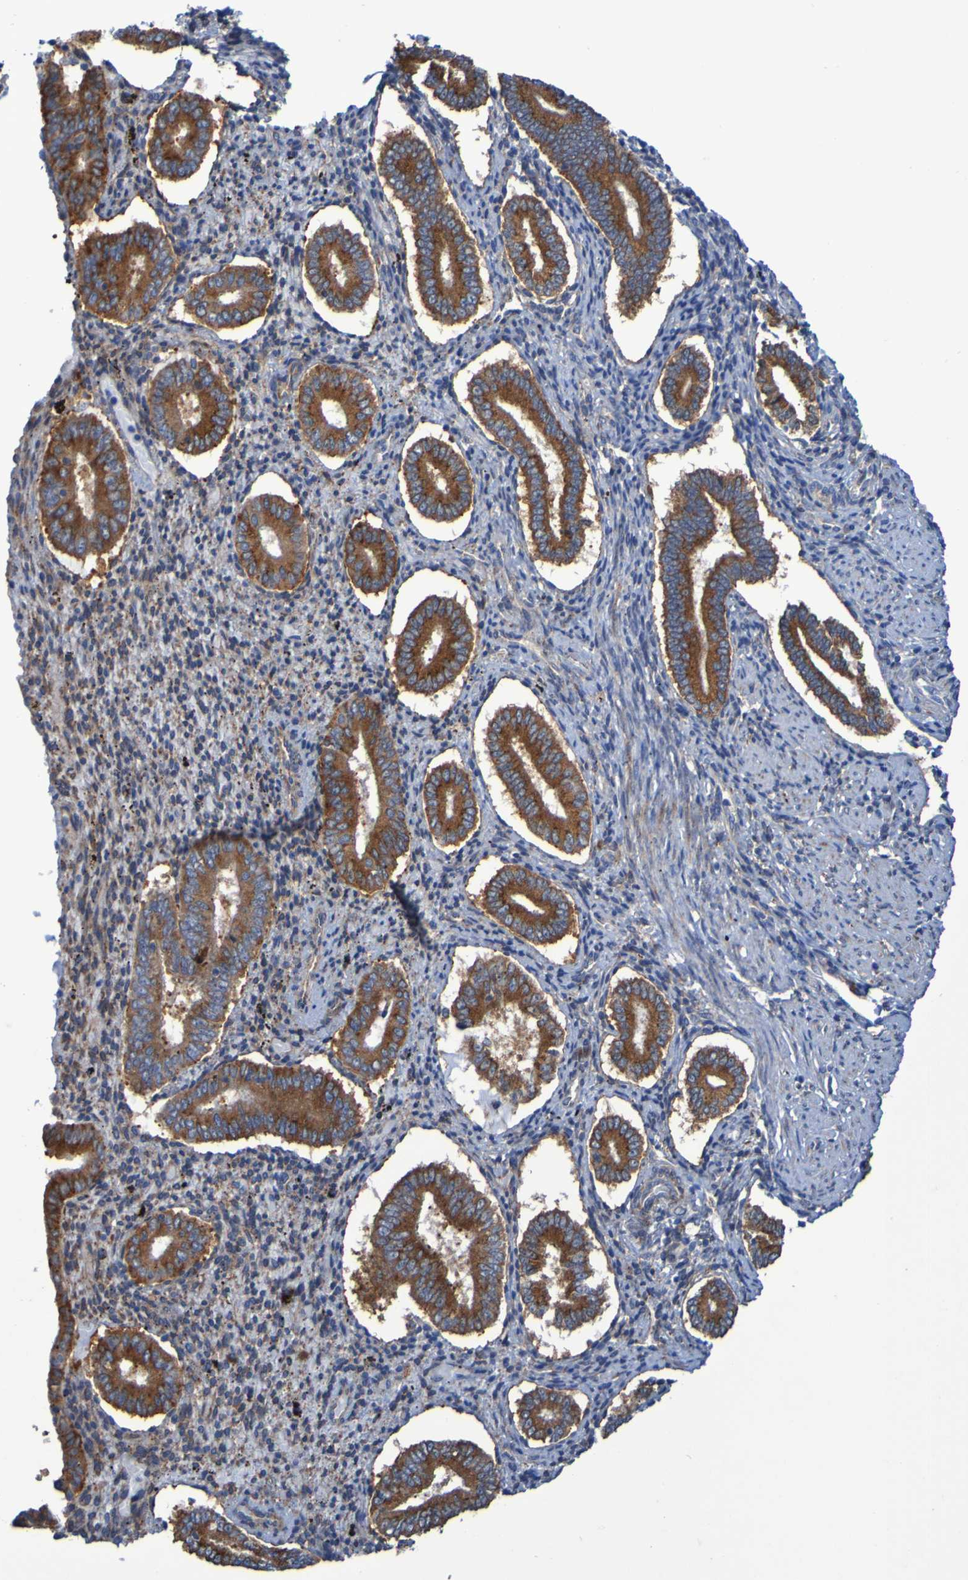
{"staining": {"intensity": "negative", "quantity": "none", "location": "none"}, "tissue": "endometrium", "cell_type": "Cells in endometrial stroma", "image_type": "normal", "snomed": [{"axis": "morphology", "description": "Normal tissue, NOS"}, {"axis": "topography", "description": "Endometrium"}], "caption": "Immunohistochemistry (IHC) micrograph of normal endometrium stained for a protein (brown), which displays no positivity in cells in endometrial stroma.", "gene": "FKBP3", "patient": {"sex": "female", "age": 42}}